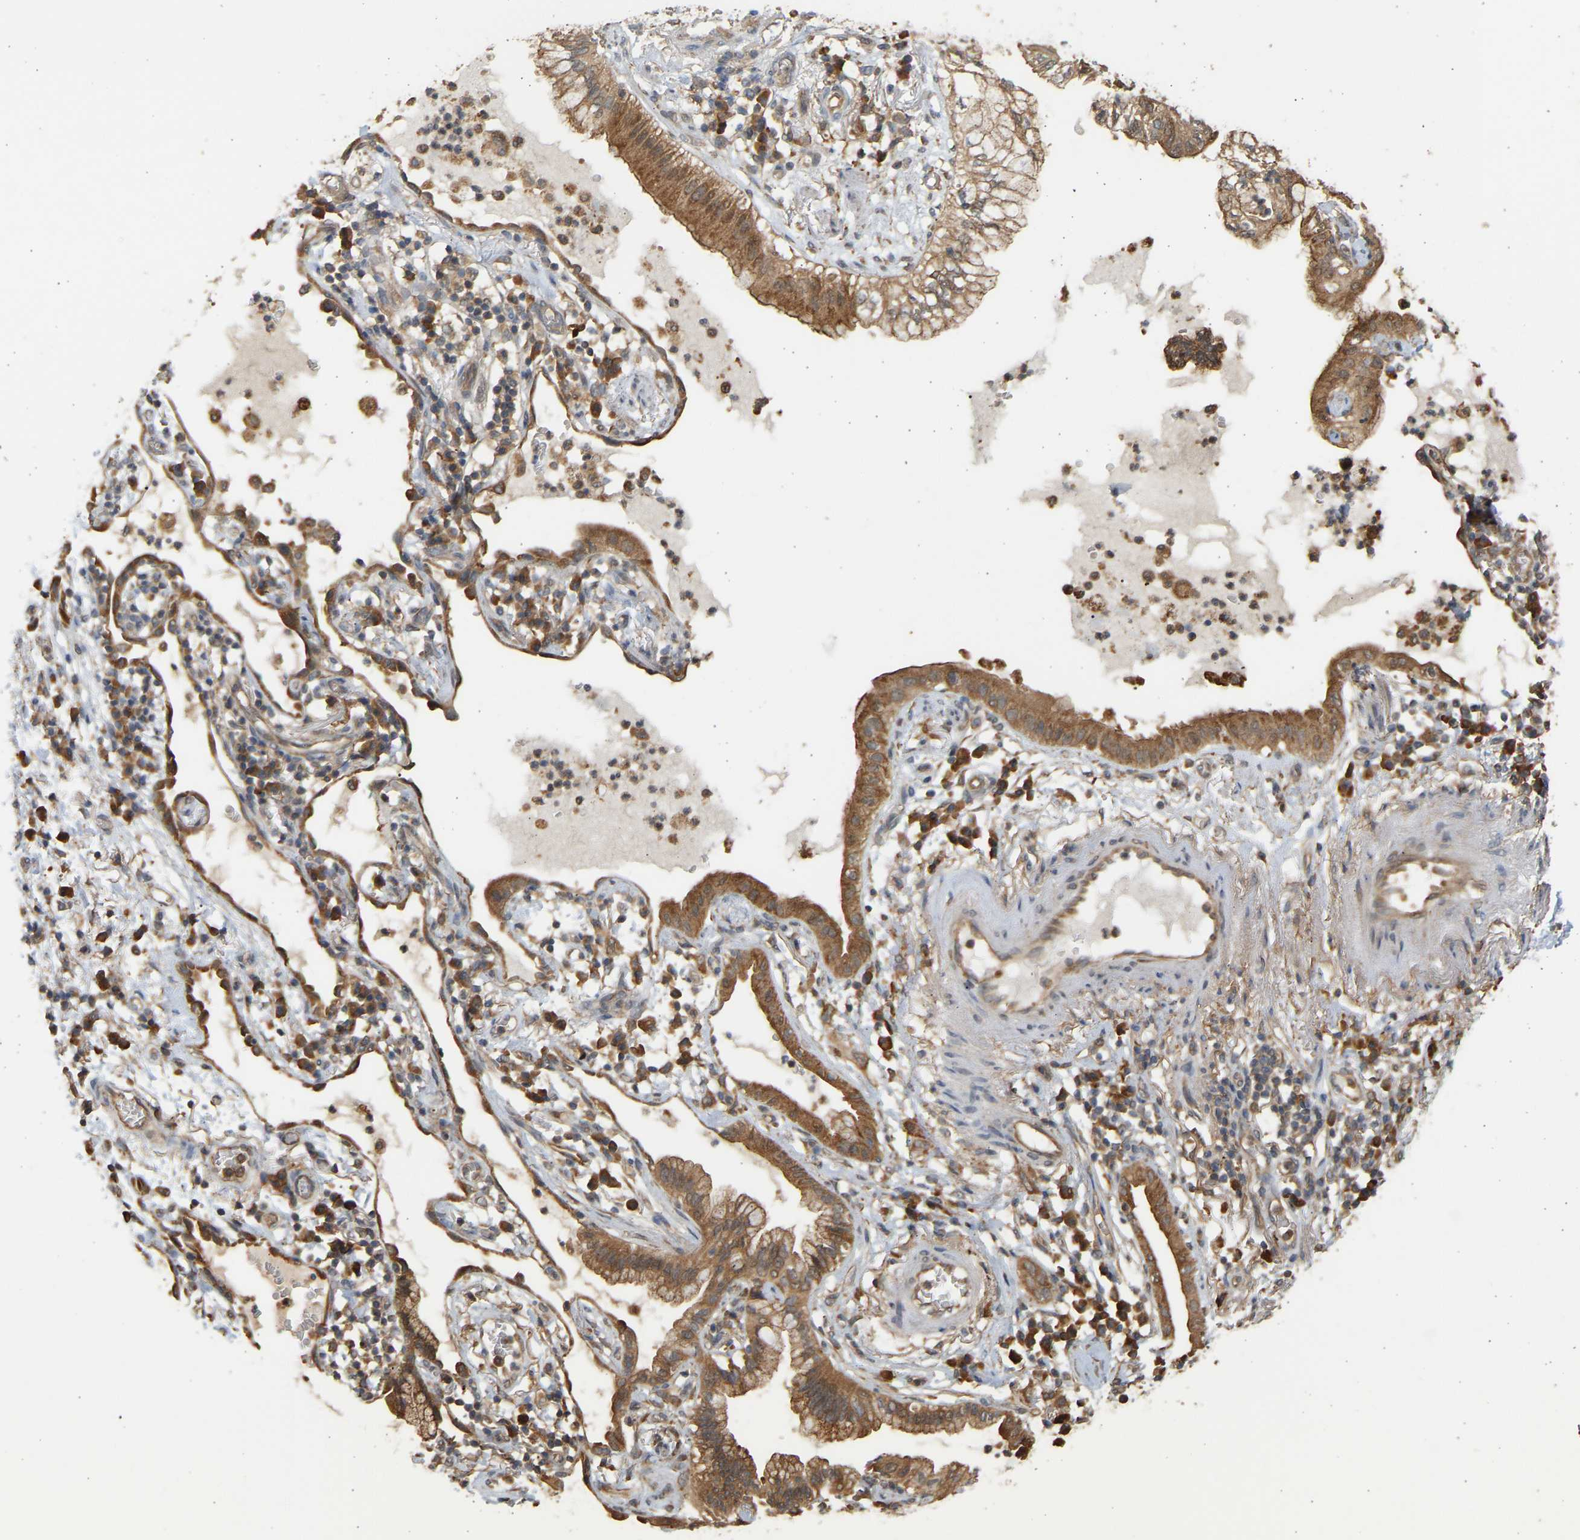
{"staining": {"intensity": "moderate", "quantity": ">75%", "location": "cytoplasmic/membranous"}, "tissue": "lung cancer", "cell_type": "Tumor cells", "image_type": "cancer", "snomed": [{"axis": "morphology", "description": "Adenocarcinoma, NOS"}, {"axis": "topography", "description": "Lung"}], "caption": "Protein expression analysis of adenocarcinoma (lung) shows moderate cytoplasmic/membranous expression in approximately >75% of tumor cells.", "gene": "B4GALT6", "patient": {"sex": "female", "age": 70}}